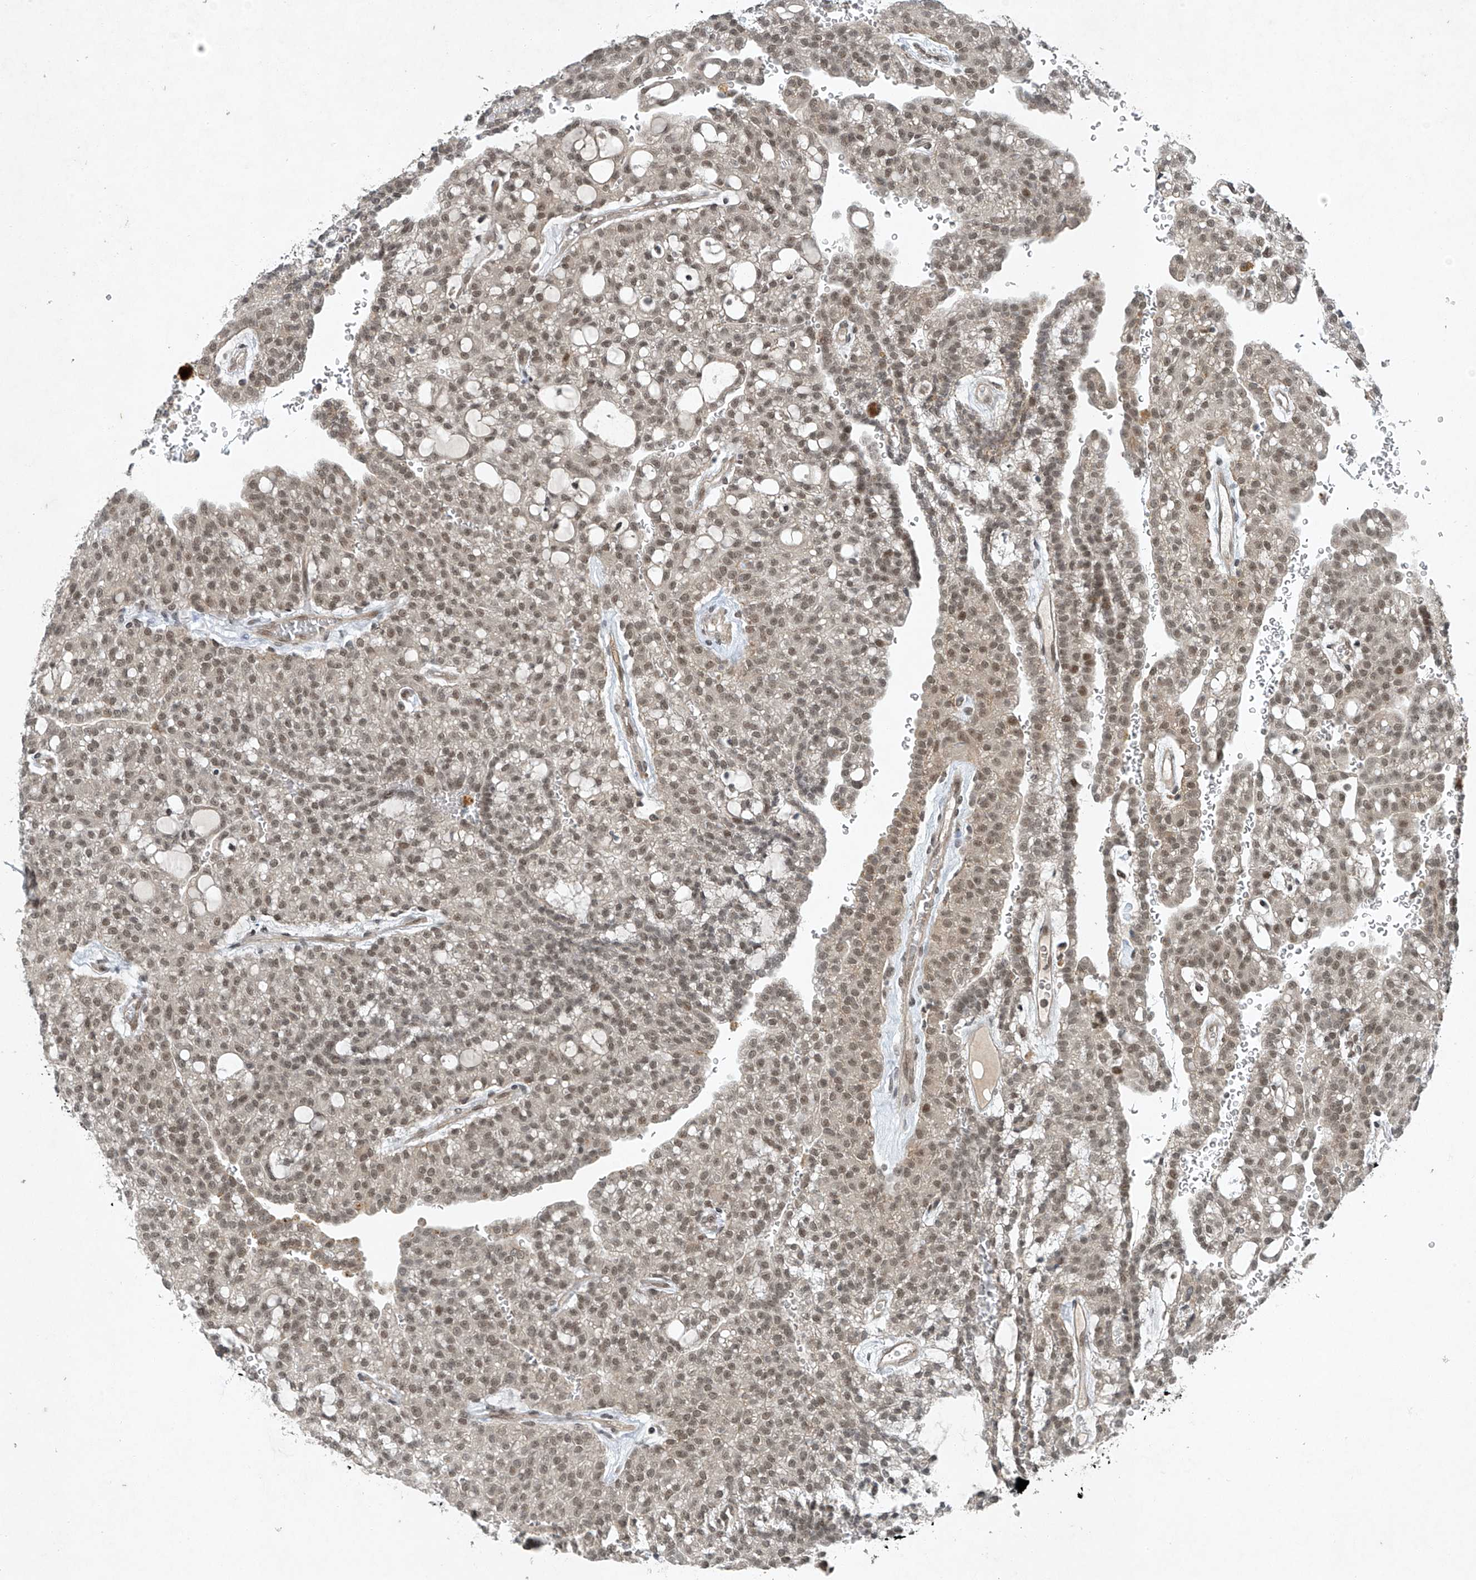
{"staining": {"intensity": "moderate", "quantity": ">75%", "location": "nuclear"}, "tissue": "renal cancer", "cell_type": "Tumor cells", "image_type": "cancer", "snomed": [{"axis": "morphology", "description": "Adenocarcinoma, NOS"}, {"axis": "topography", "description": "Kidney"}], "caption": "Renal cancer stained for a protein reveals moderate nuclear positivity in tumor cells. Immunohistochemistry (ihc) stains the protein in brown and the nuclei are stained blue.", "gene": "TAF8", "patient": {"sex": "male", "age": 63}}